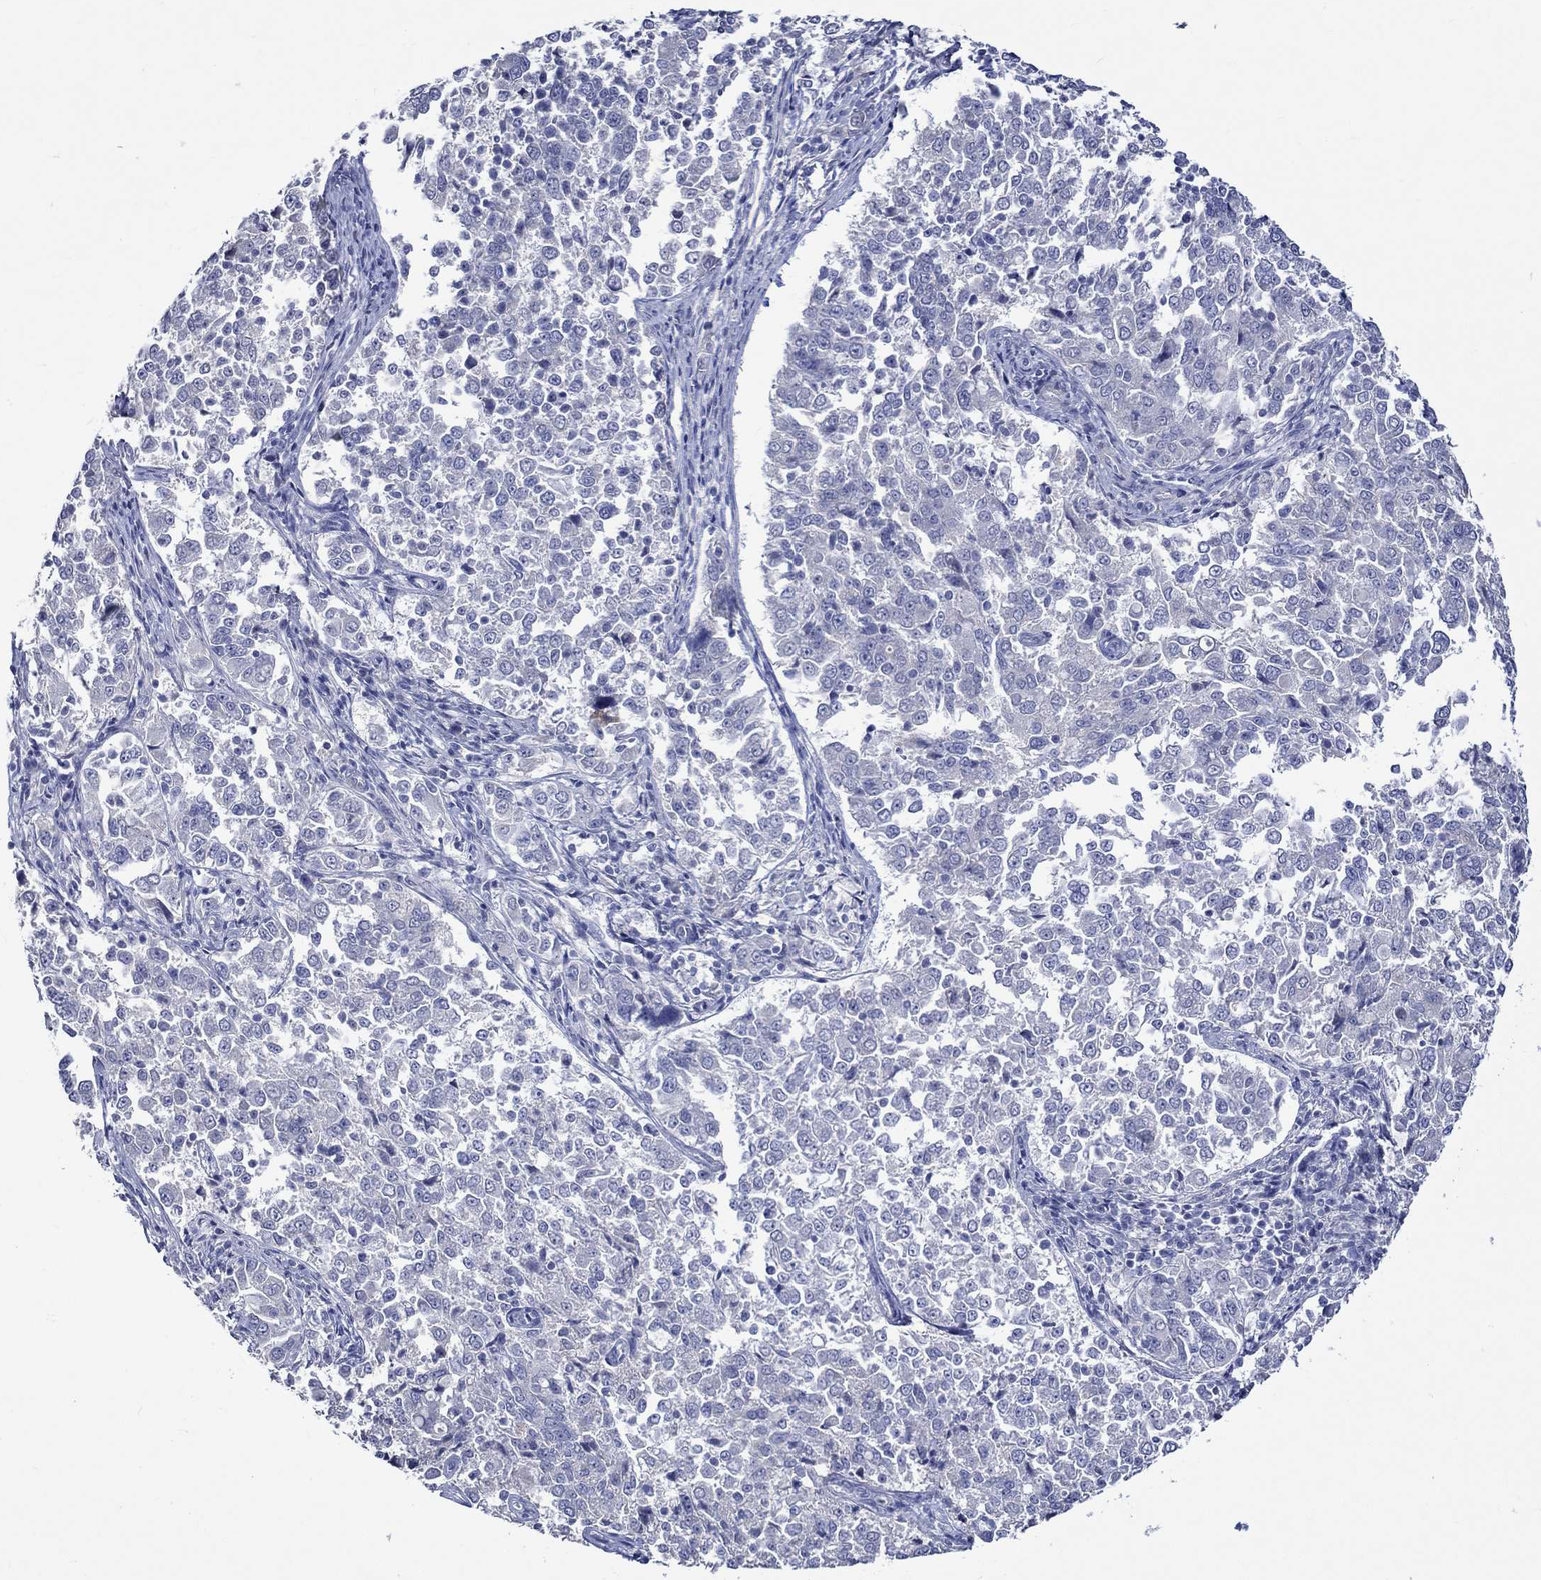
{"staining": {"intensity": "negative", "quantity": "none", "location": "none"}, "tissue": "endometrial cancer", "cell_type": "Tumor cells", "image_type": "cancer", "snomed": [{"axis": "morphology", "description": "Adenocarcinoma, NOS"}, {"axis": "topography", "description": "Endometrium"}], "caption": "DAB (3,3'-diaminobenzidine) immunohistochemical staining of adenocarcinoma (endometrial) displays no significant positivity in tumor cells. (DAB IHC with hematoxylin counter stain).", "gene": "CRYAB", "patient": {"sex": "female", "age": 43}}